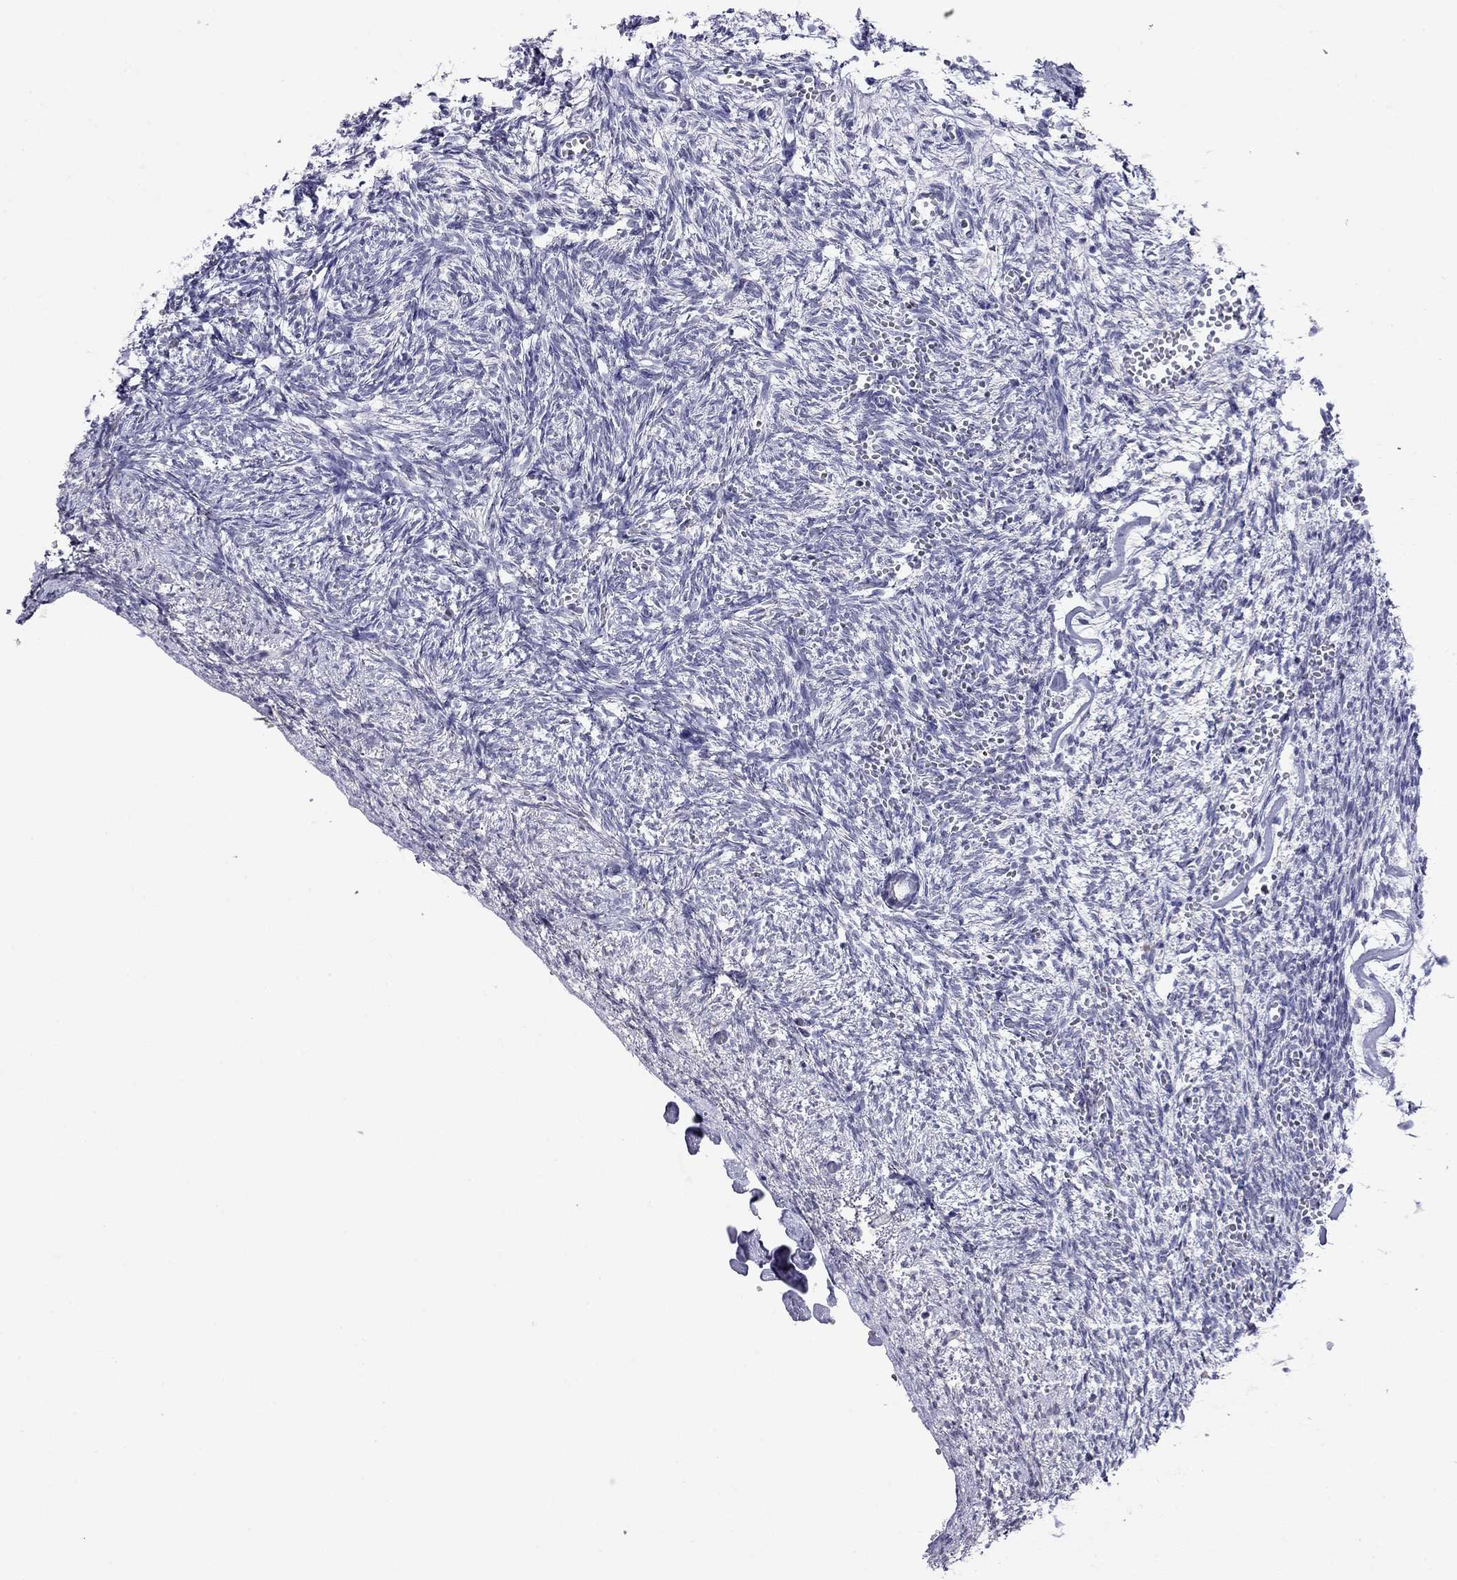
{"staining": {"intensity": "negative", "quantity": "none", "location": "none"}, "tissue": "ovary", "cell_type": "Follicle cells", "image_type": "normal", "snomed": [{"axis": "morphology", "description": "Normal tissue, NOS"}, {"axis": "topography", "description": "Ovary"}], "caption": "This is a micrograph of IHC staining of normal ovary, which shows no expression in follicle cells. Nuclei are stained in blue.", "gene": "MYMX", "patient": {"sex": "female", "age": 43}}